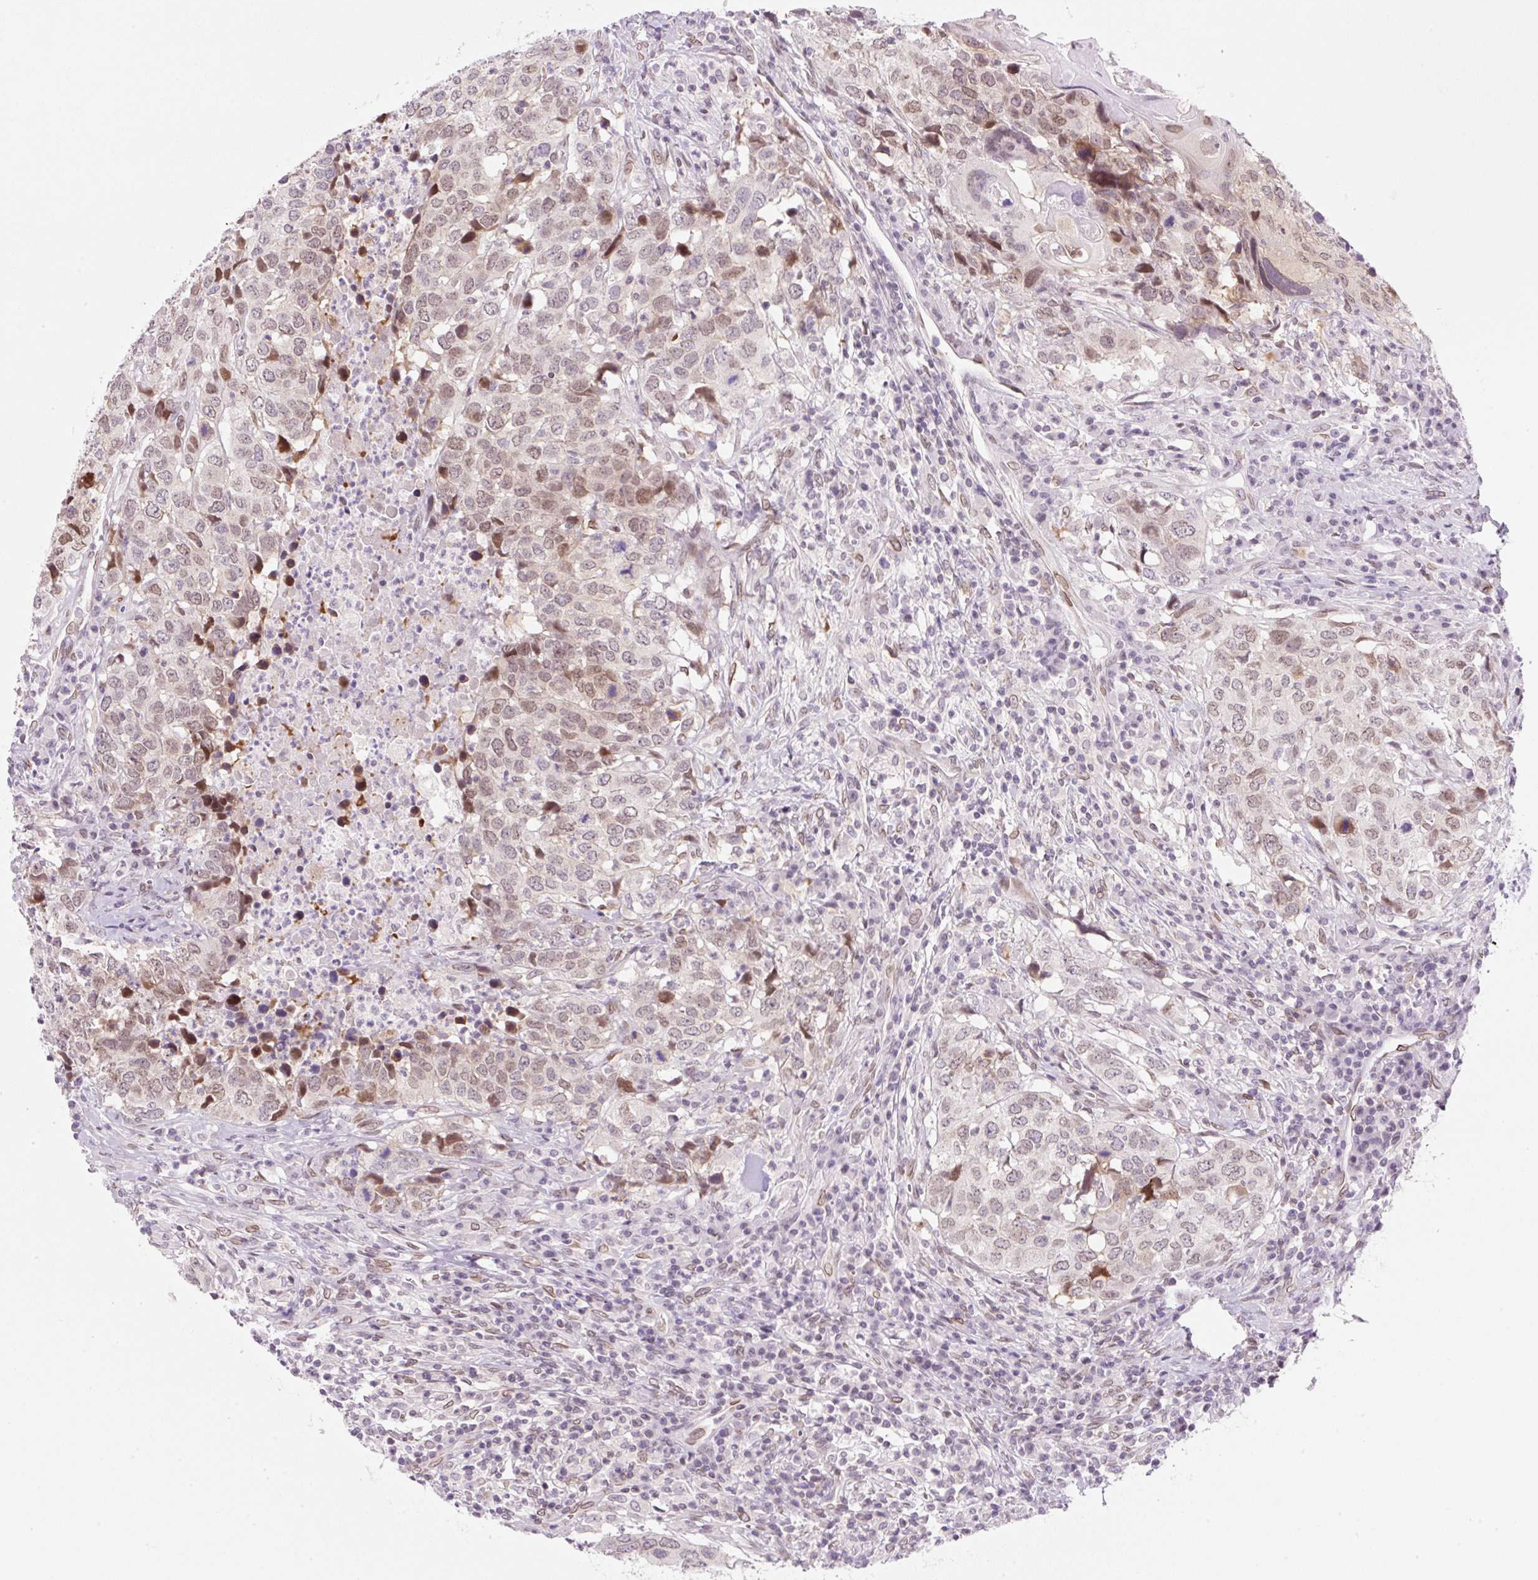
{"staining": {"intensity": "weak", "quantity": ">75%", "location": "nuclear"}, "tissue": "head and neck cancer", "cell_type": "Tumor cells", "image_type": "cancer", "snomed": [{"axis": "morphology", "description": "Normal tissue, NOS"}, {"axis": "morphology", "description": "Squamous cell carcinoma, NOS"}, {"axis": "topography", "description": "Skeletal muscle"}, {"axis": "topography", "description": "Vascular tissue"}, {"axis": "topography", "description": "Peripheral nerve tissue"}, {"axis": "topography", "description": "Head-Neck"}], "caption": "A low amount of weak nuclear staining is seen in approximately >75% of tumor cells in head and neck squamous cell carcinoma tissue. The protein of interest is stained brown, and the nuclei are stained in blue (DAB IHC with brightfield microscopy, high magnification).", "gene": "SYNE3", "patient": {"sex": "male", "age": 66}}